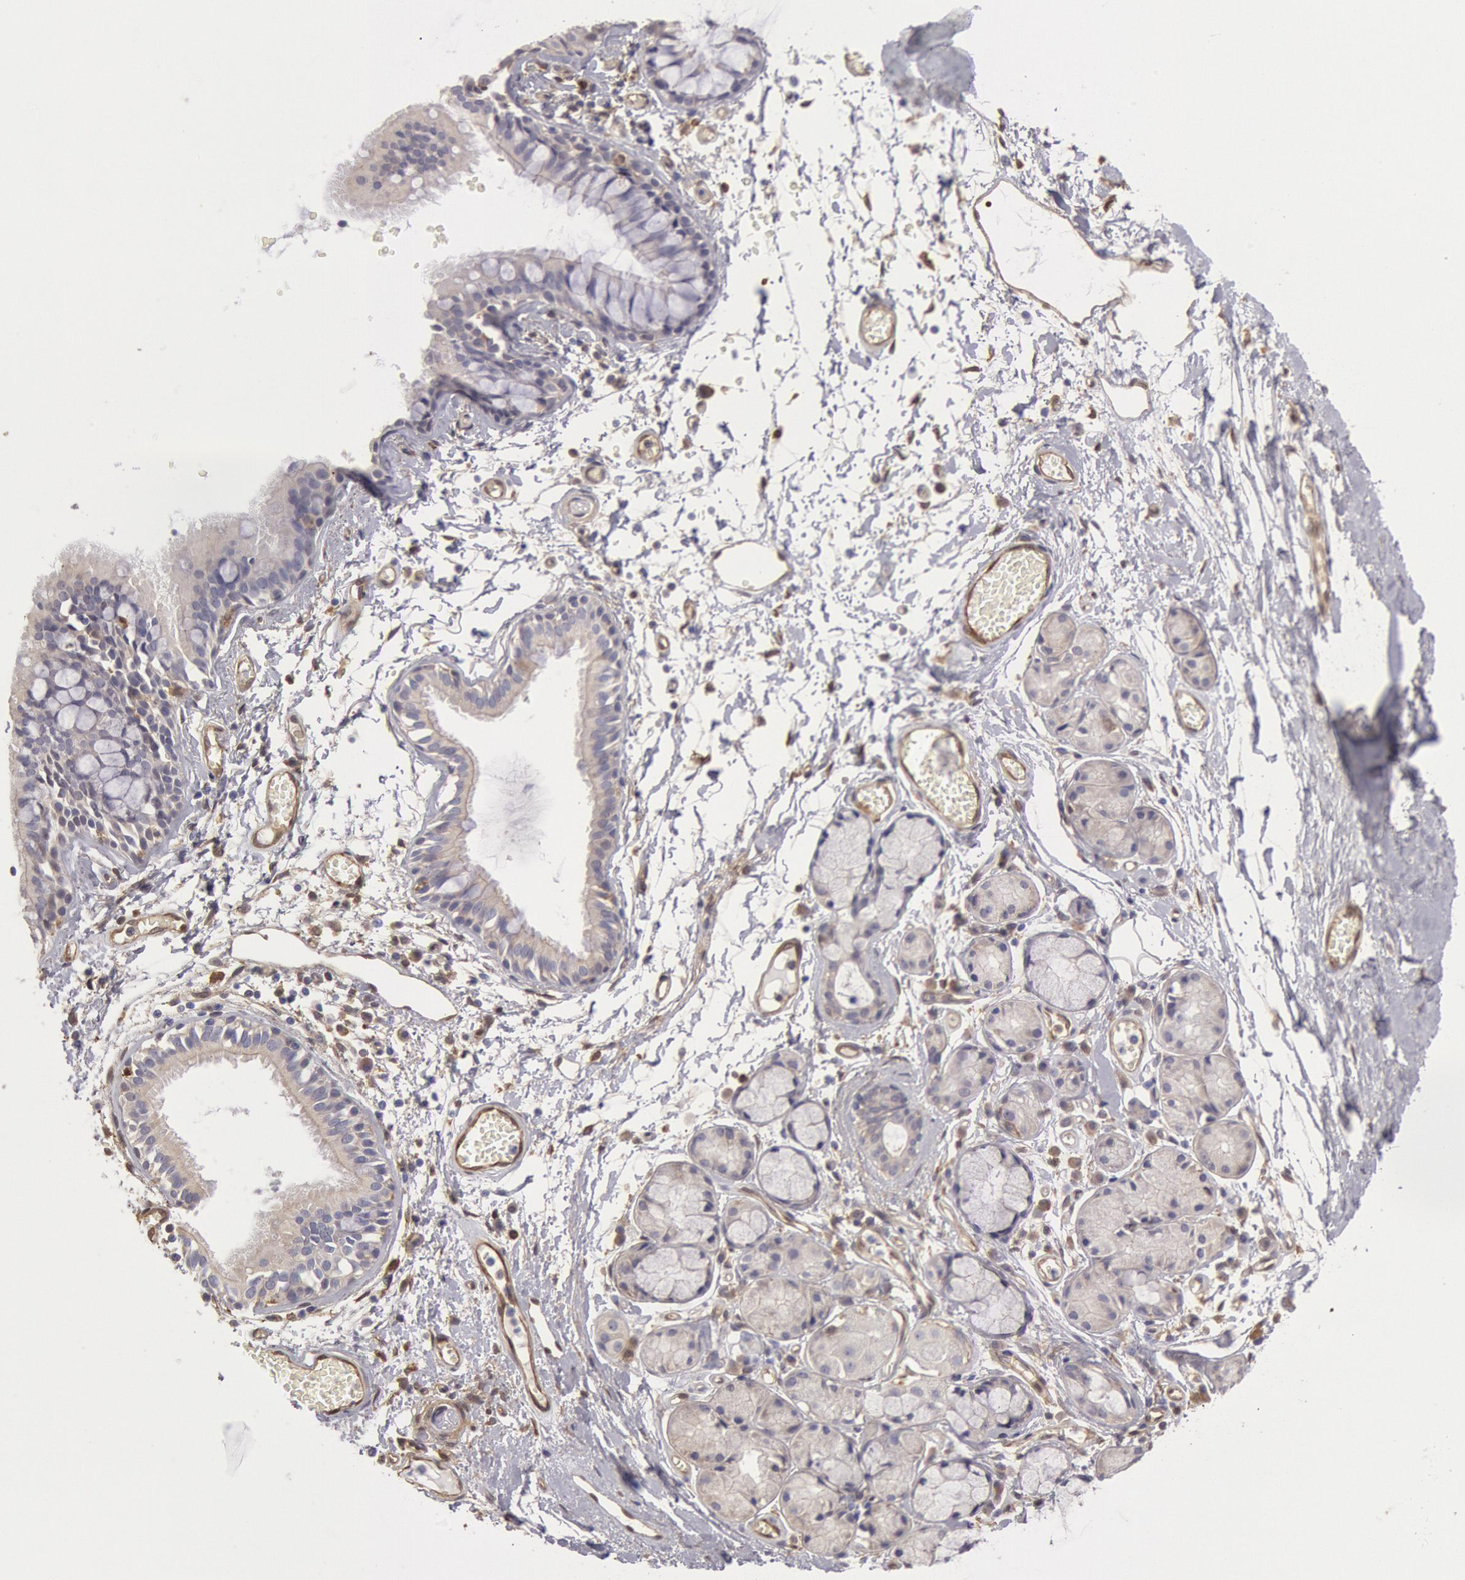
{"staining": {"intensity": "negative", "quantity": "none", "location": "none"}, "tissue": "bronchus", "cell_type": "Respiratory epithelial cells", "image_type": "normal", "snomed": [{"axis": "morphology", "description": "Normal tissue, NOS"}, {"axis": "topography", "description": "Bronchus"}, {"axis": "topography", "description": "Lung"}], "caption": "Respiratory epithelial cells are negative for brown protein staining in normal bronchus.", "gene": "CCDC50", "patient": {"sex": "female", "age": 56}}